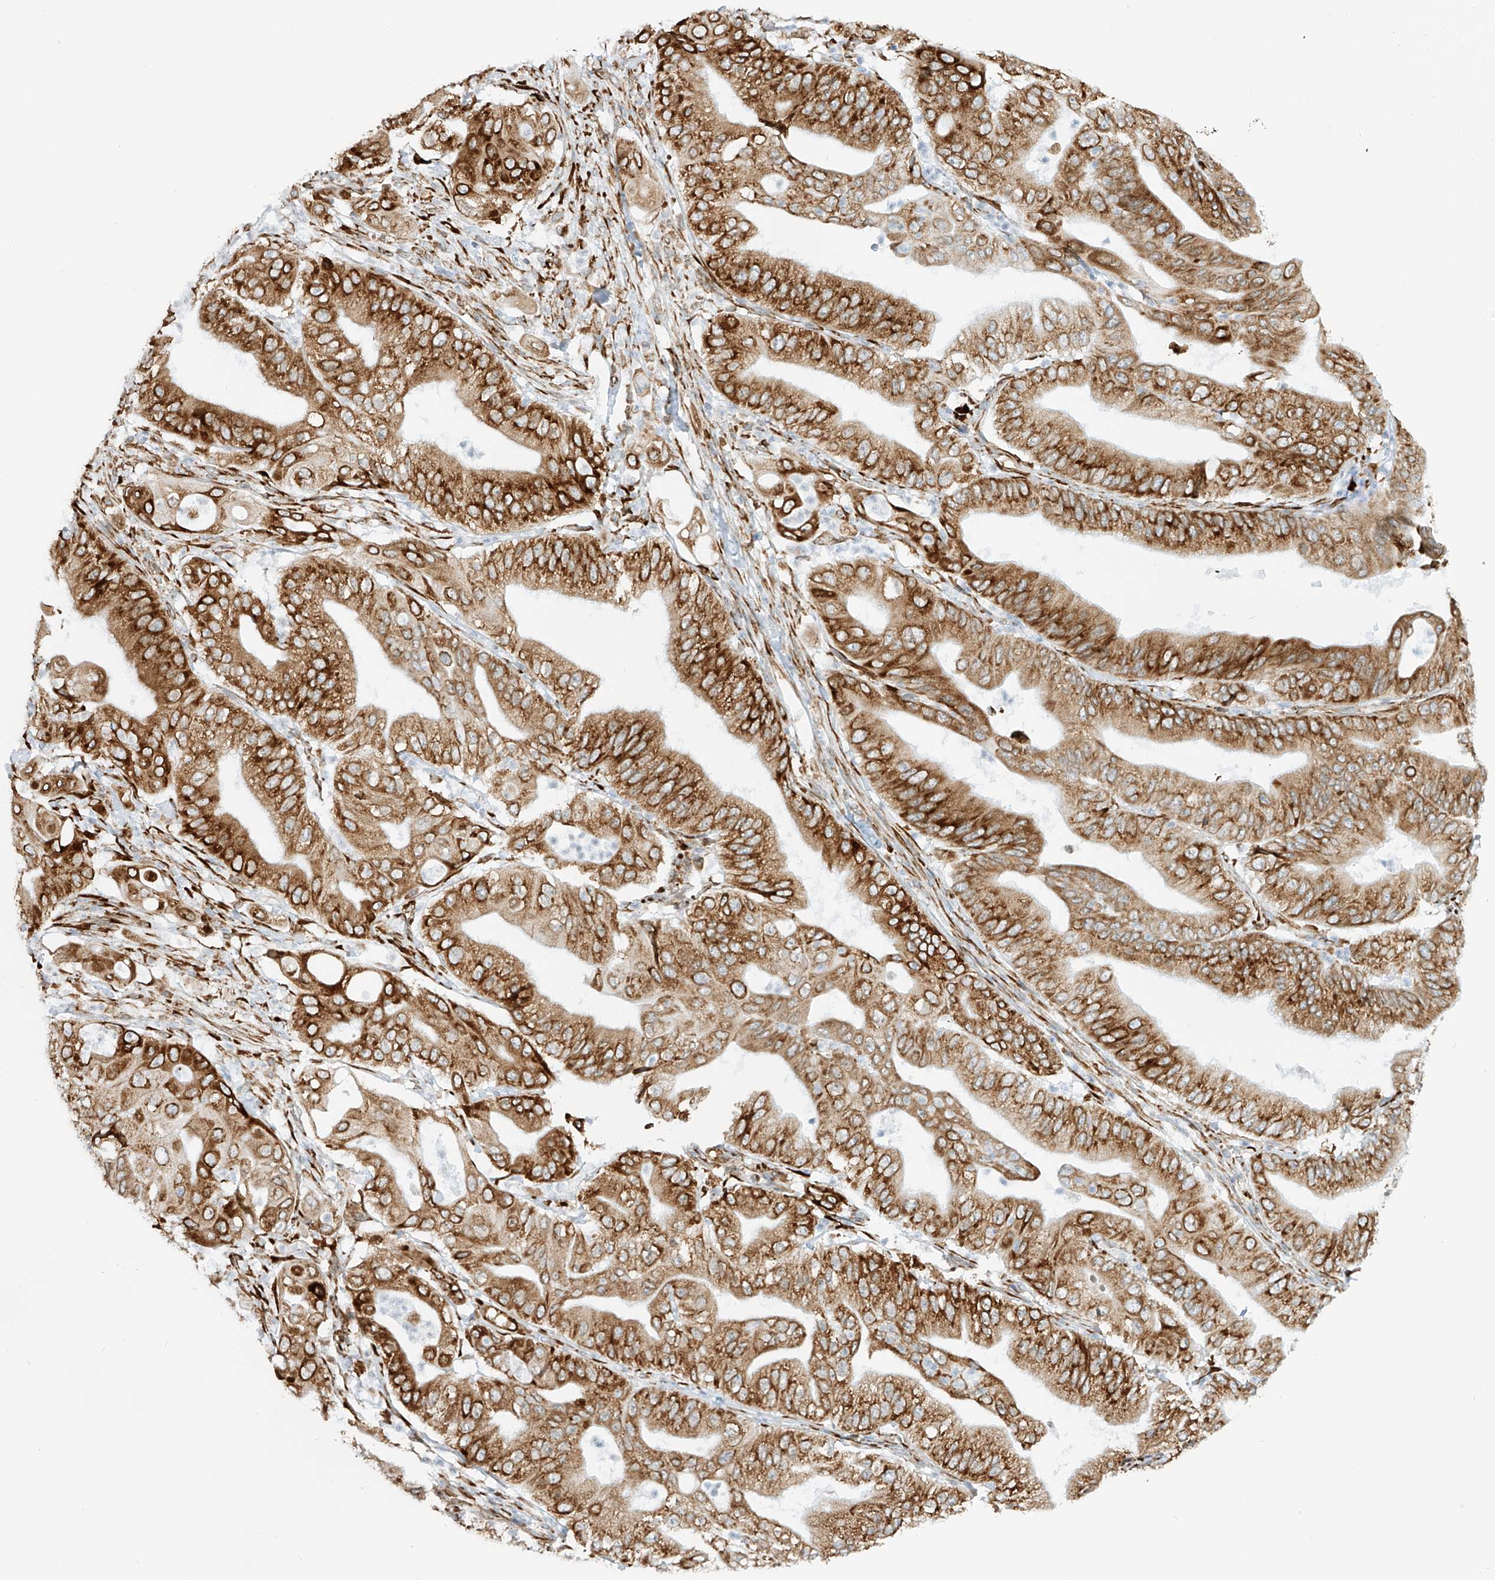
{"staining": {"intensity": "strong", "quantity": ">75%", "location": "cytoplasmic/membranous"}, "tissue": "pancreatic cancer", "cell_type": "Tumor cells", "image_type": "cancer", "snomed": [{"axis": "morphology", "description": "Adenocarcinoma, NOS"}, {"axis": "topography", "description": "Pancreas"}], "caption": "There is high levels of strong cytoplasmic/membranous staining in tumor cells of pancreatic cancer, as demonstrated by immunohistochemical staining (brown color).", "gene": "LRRC59", "patient": {"sex": "female", "age": 77}}